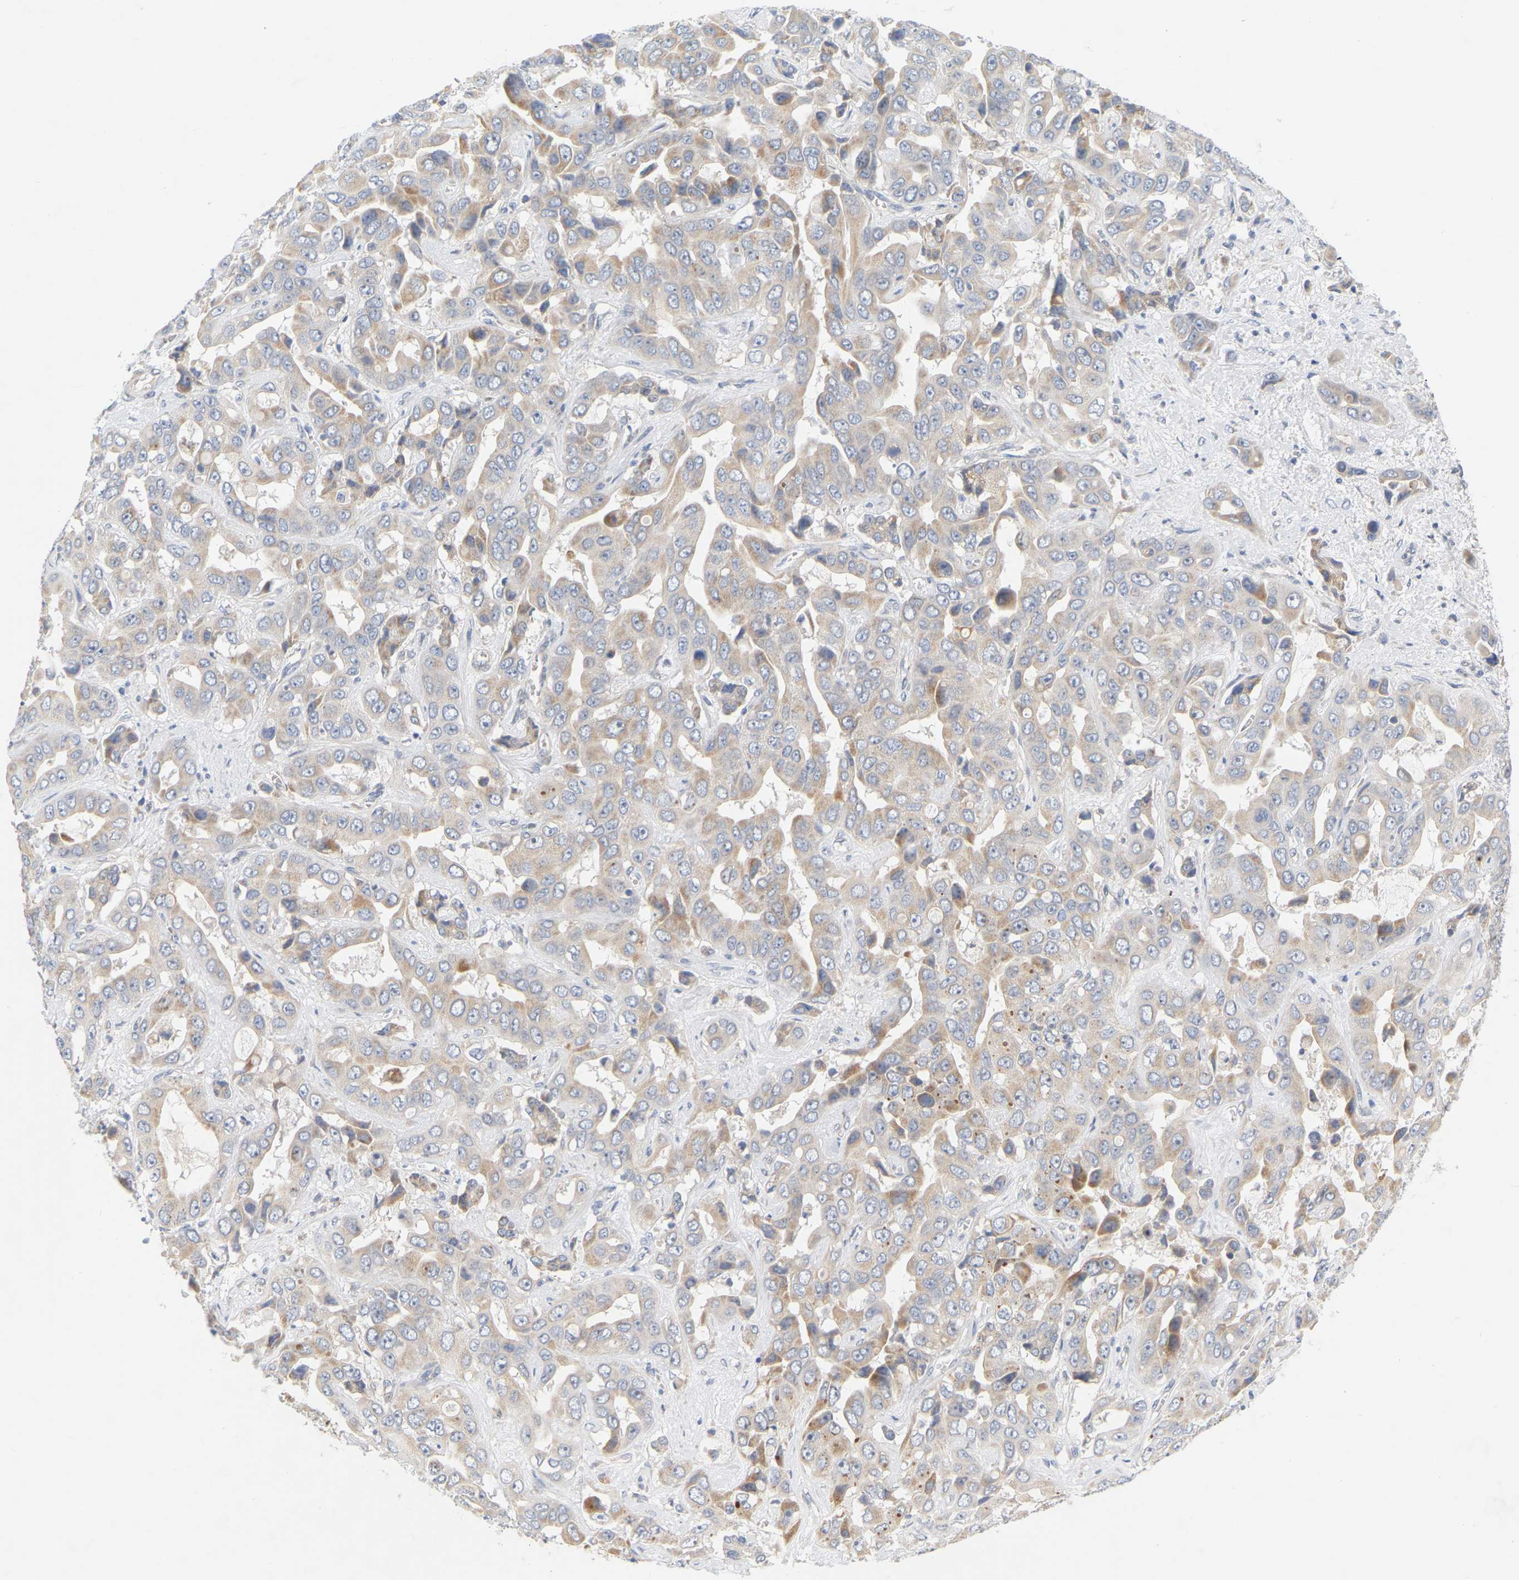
{"staining": {"intensity": "weak", "quantity": ">75%", "location": "cytoplasmic/membranous"}, "tissue": "liver cancer", "cell_type": "Tumor cells", "image_type": "cancer", "snomed": [{"axis": "morphology", "description": "Cholangiocarcinoma"}, {"axis": "topography", "description": "Liver"}], "caption": "A brown stain shows weak cytoplasmic/membranous staining of a protein in human liver cancer tumor cells. Using DAB (3,3'-diaminobenzidine) (brown) and hematoxylin (blue) stains, captured at high magnification using brightfield microscopy.", "gene": "MINDY4", "patient": {"sex": "female", "age": 52}}